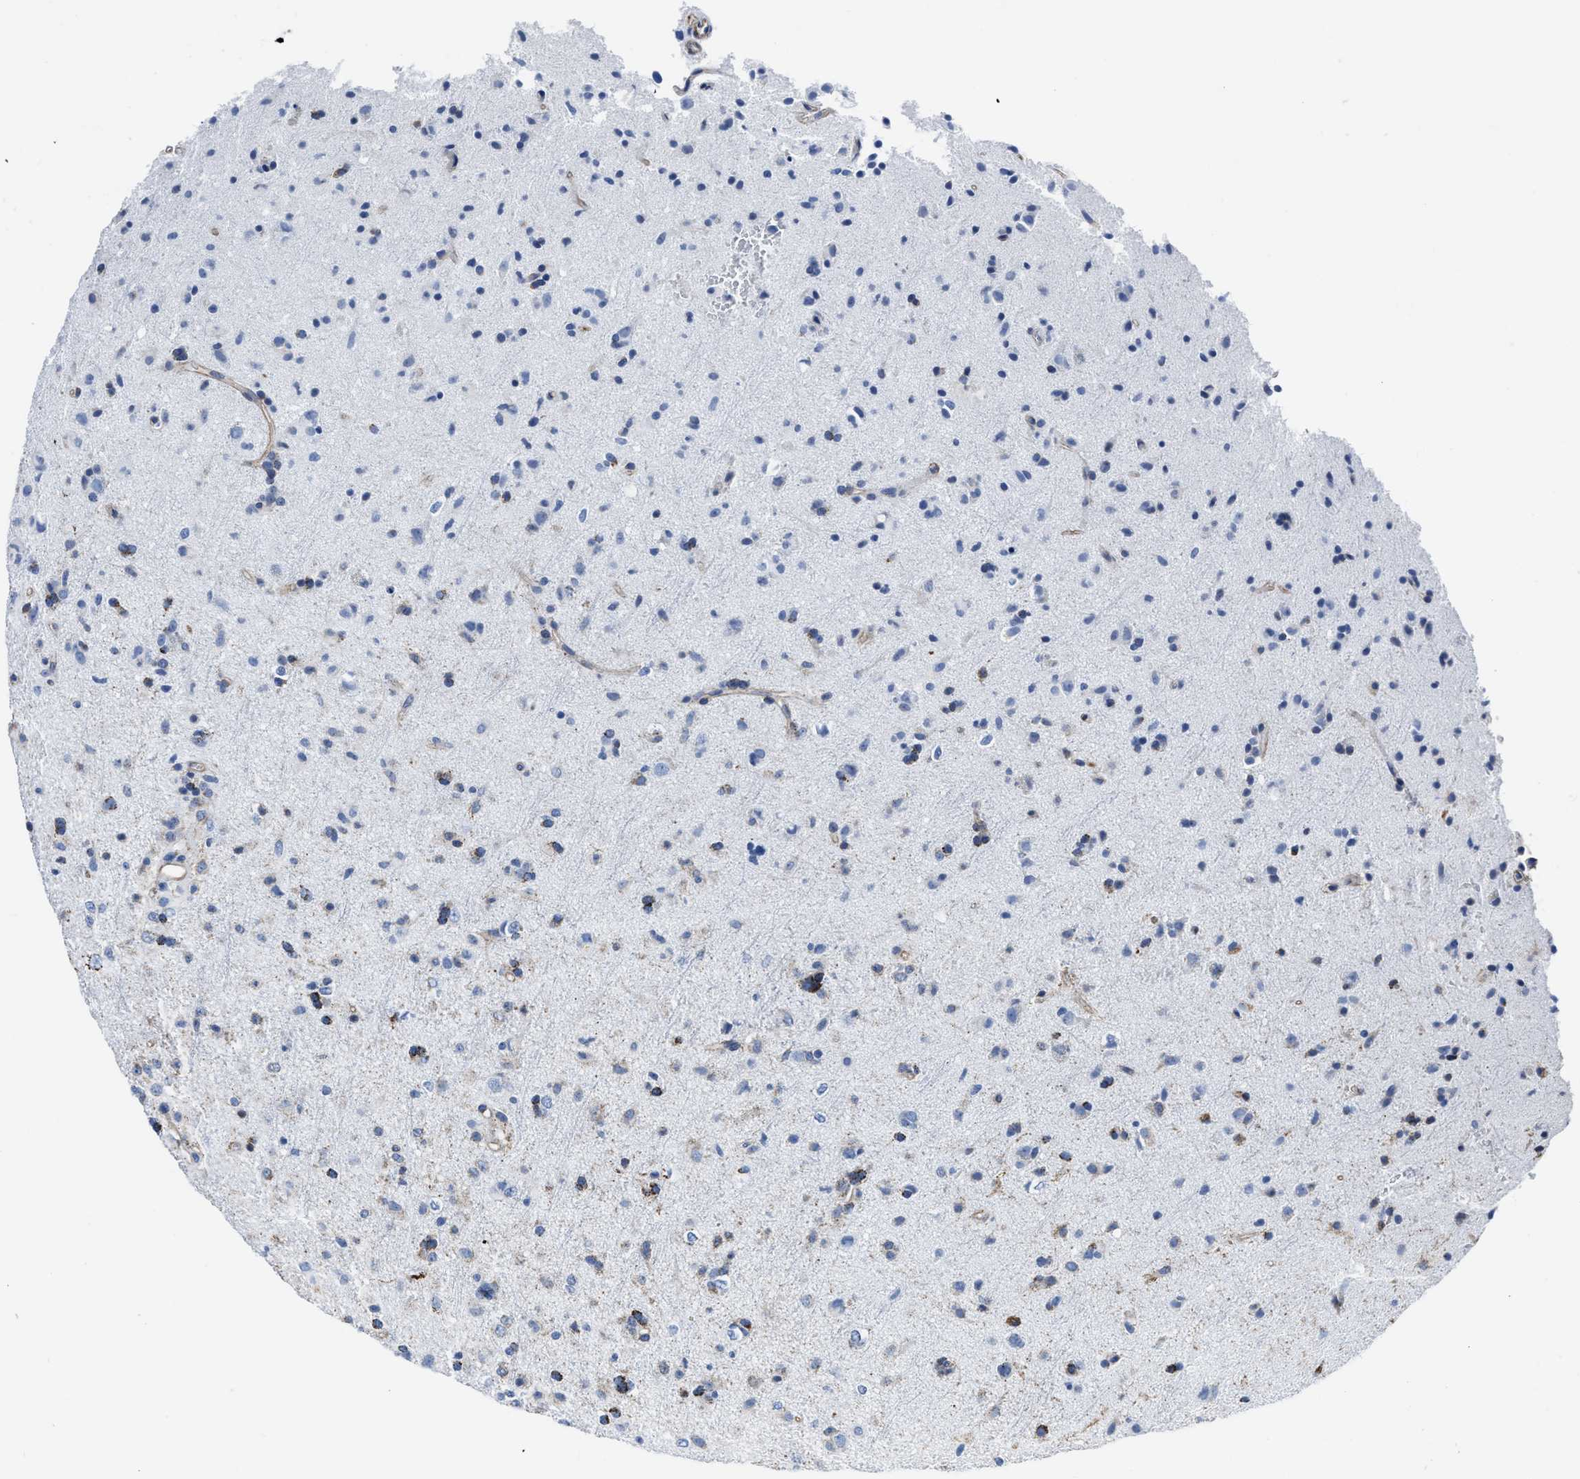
{"staining": {"intensity": "negative", "quantity": "none", "location": "none"}, "tissue": "glioma", "cell_type": "Tumor cells", "image_type": "cancer", "snomed": [{"axis": "morphology", "description": "Glioma, malignant, Low grade"}, {"axis": "topography", "description": "Brain"}], "caption": "Malignant low-grade glioma stained for a protein using immunohistochemistry demonstrates no positivity tumor cells.", "gene": "KCNMB3", "patient": {"sex": "male", "age": 65}}